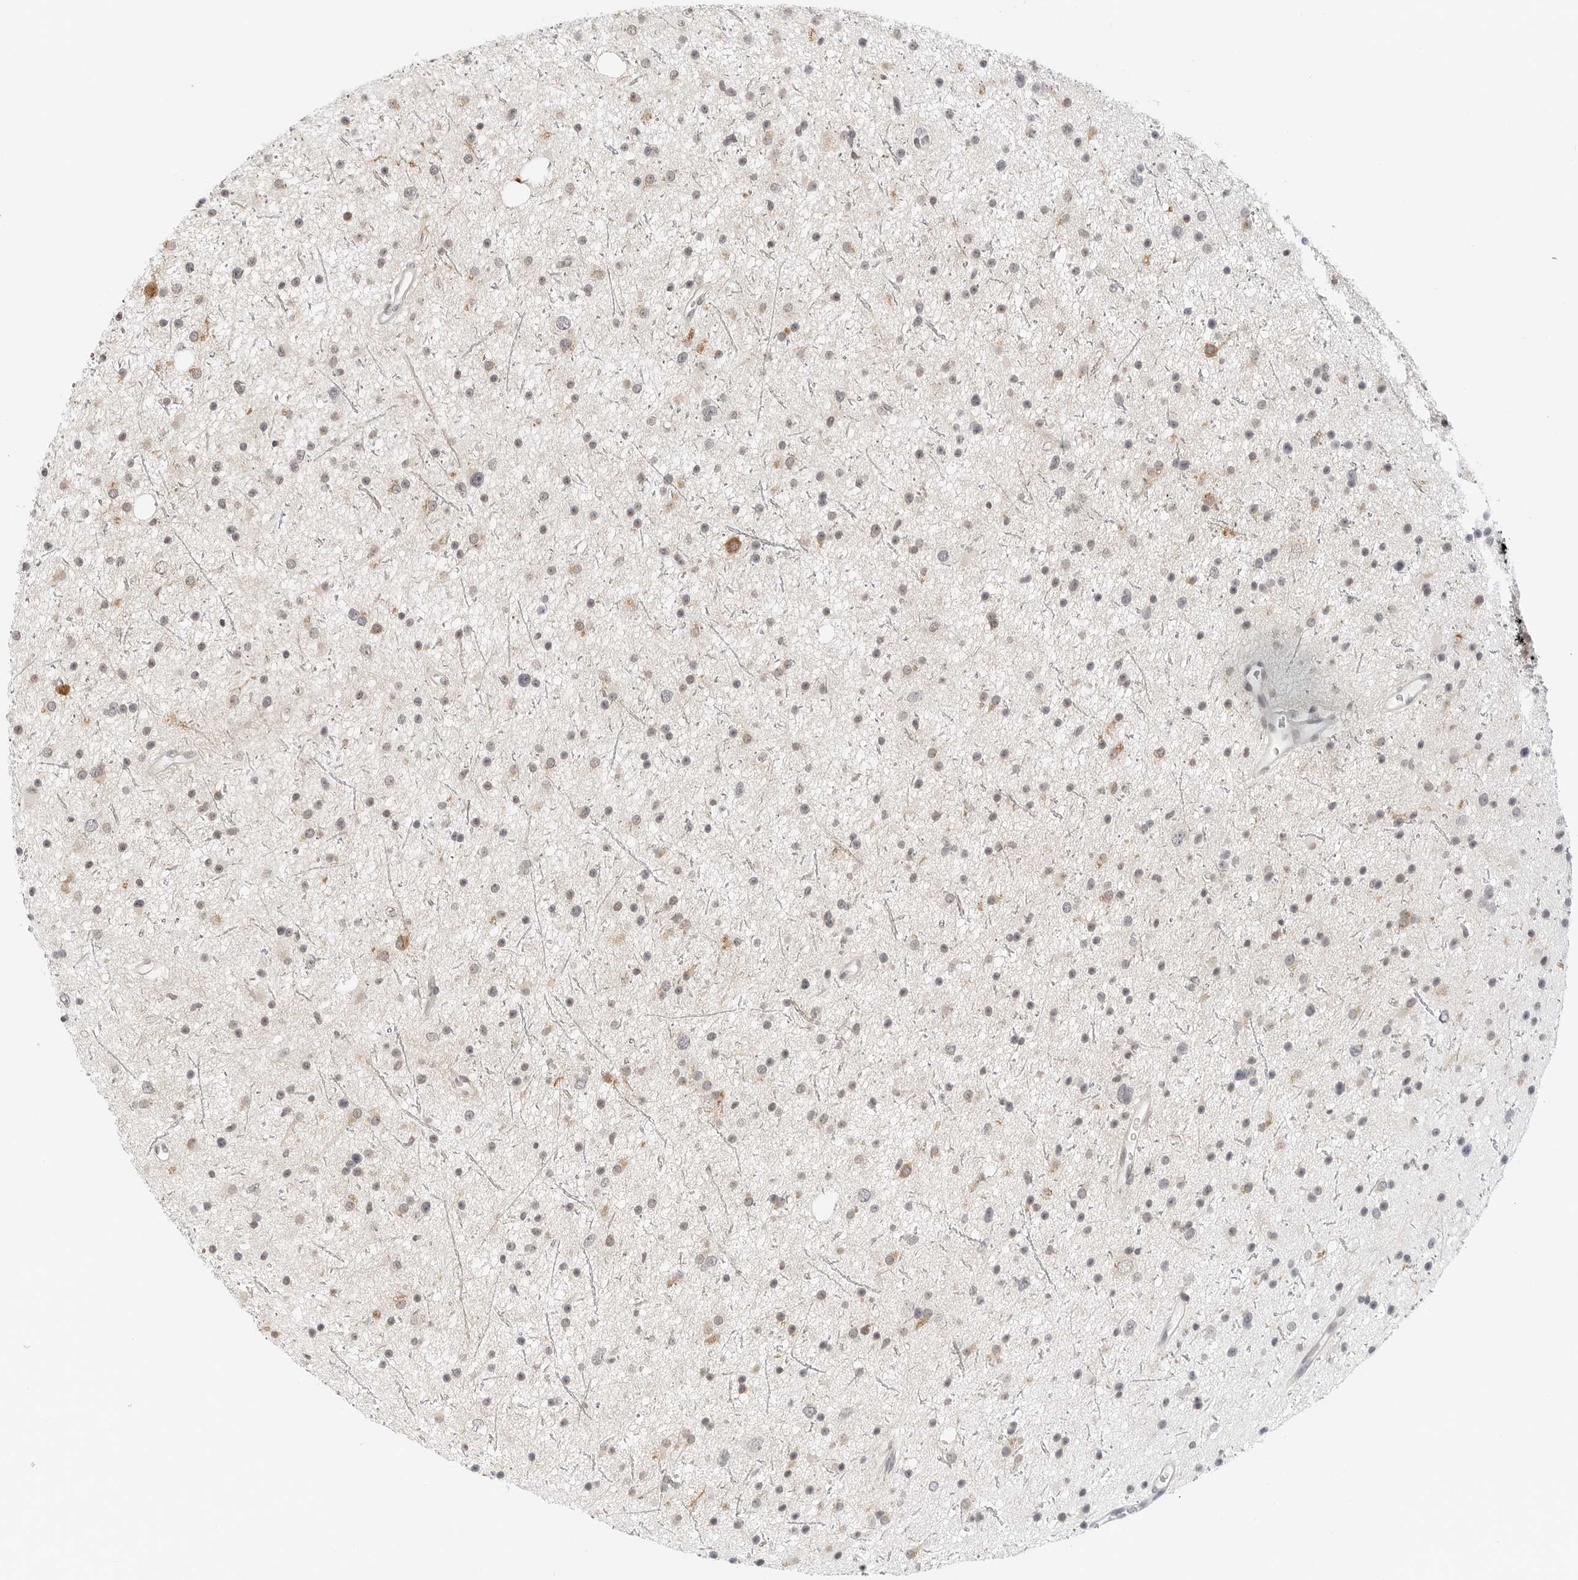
{"staining": {"intensity": "negative", "quantity": "none", "location": "none"}, "tissue": "glioma", "cell_type": "Tumor cells", "image_type": "cancer", "snomed": [{"axis": "morphology", "description": "Glioma, malignant, Low grade"}, {"axis": "topography", "description": "Cerebral cortex"}], "caption": "The photomicrograph reveals no significant staining in tumor cells of malignant low-grade glioma.", "gene": "PARP10", "patient": {"sex": "female", "age": 39}}